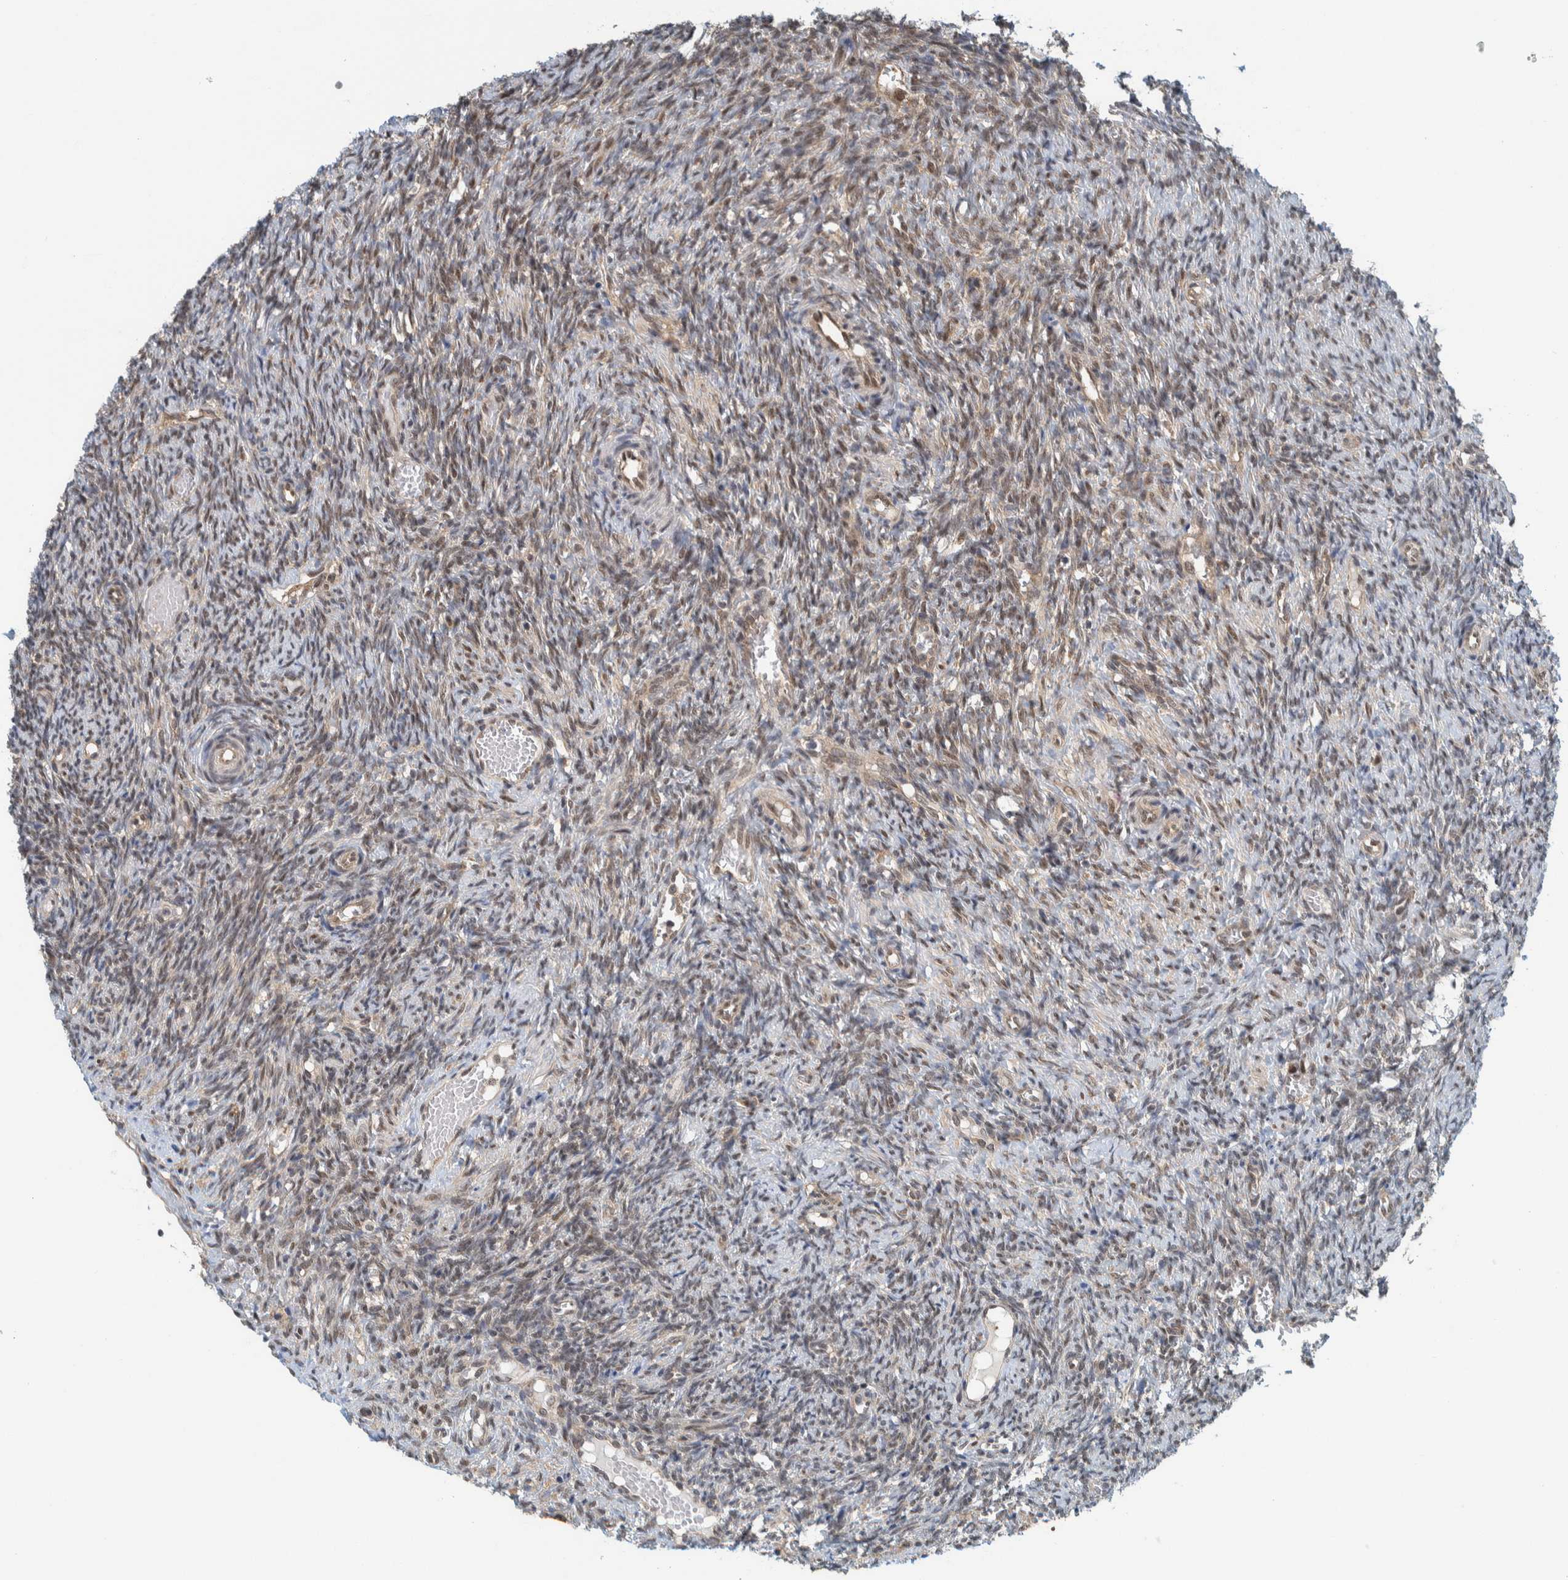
{"staining": {"intensity": "moderate", "quantity": ">75%", "location": "nuclear"}, "tissue": "ovary", "cell_type": "Follicle cells", "image_type": "normal", "snomed": [{"axis": "morphology", "description": "Normal tissue, NOS"}, {"axis": "topography", "description": "Ovary"}], "caption": "Normal ovary demonstrates moderate nuclear positivity in about >75% of follicle cells, visualized by immunohistochemistry.", "gene": "COPS3", "patient": {"sex": "female", "age": 41}}